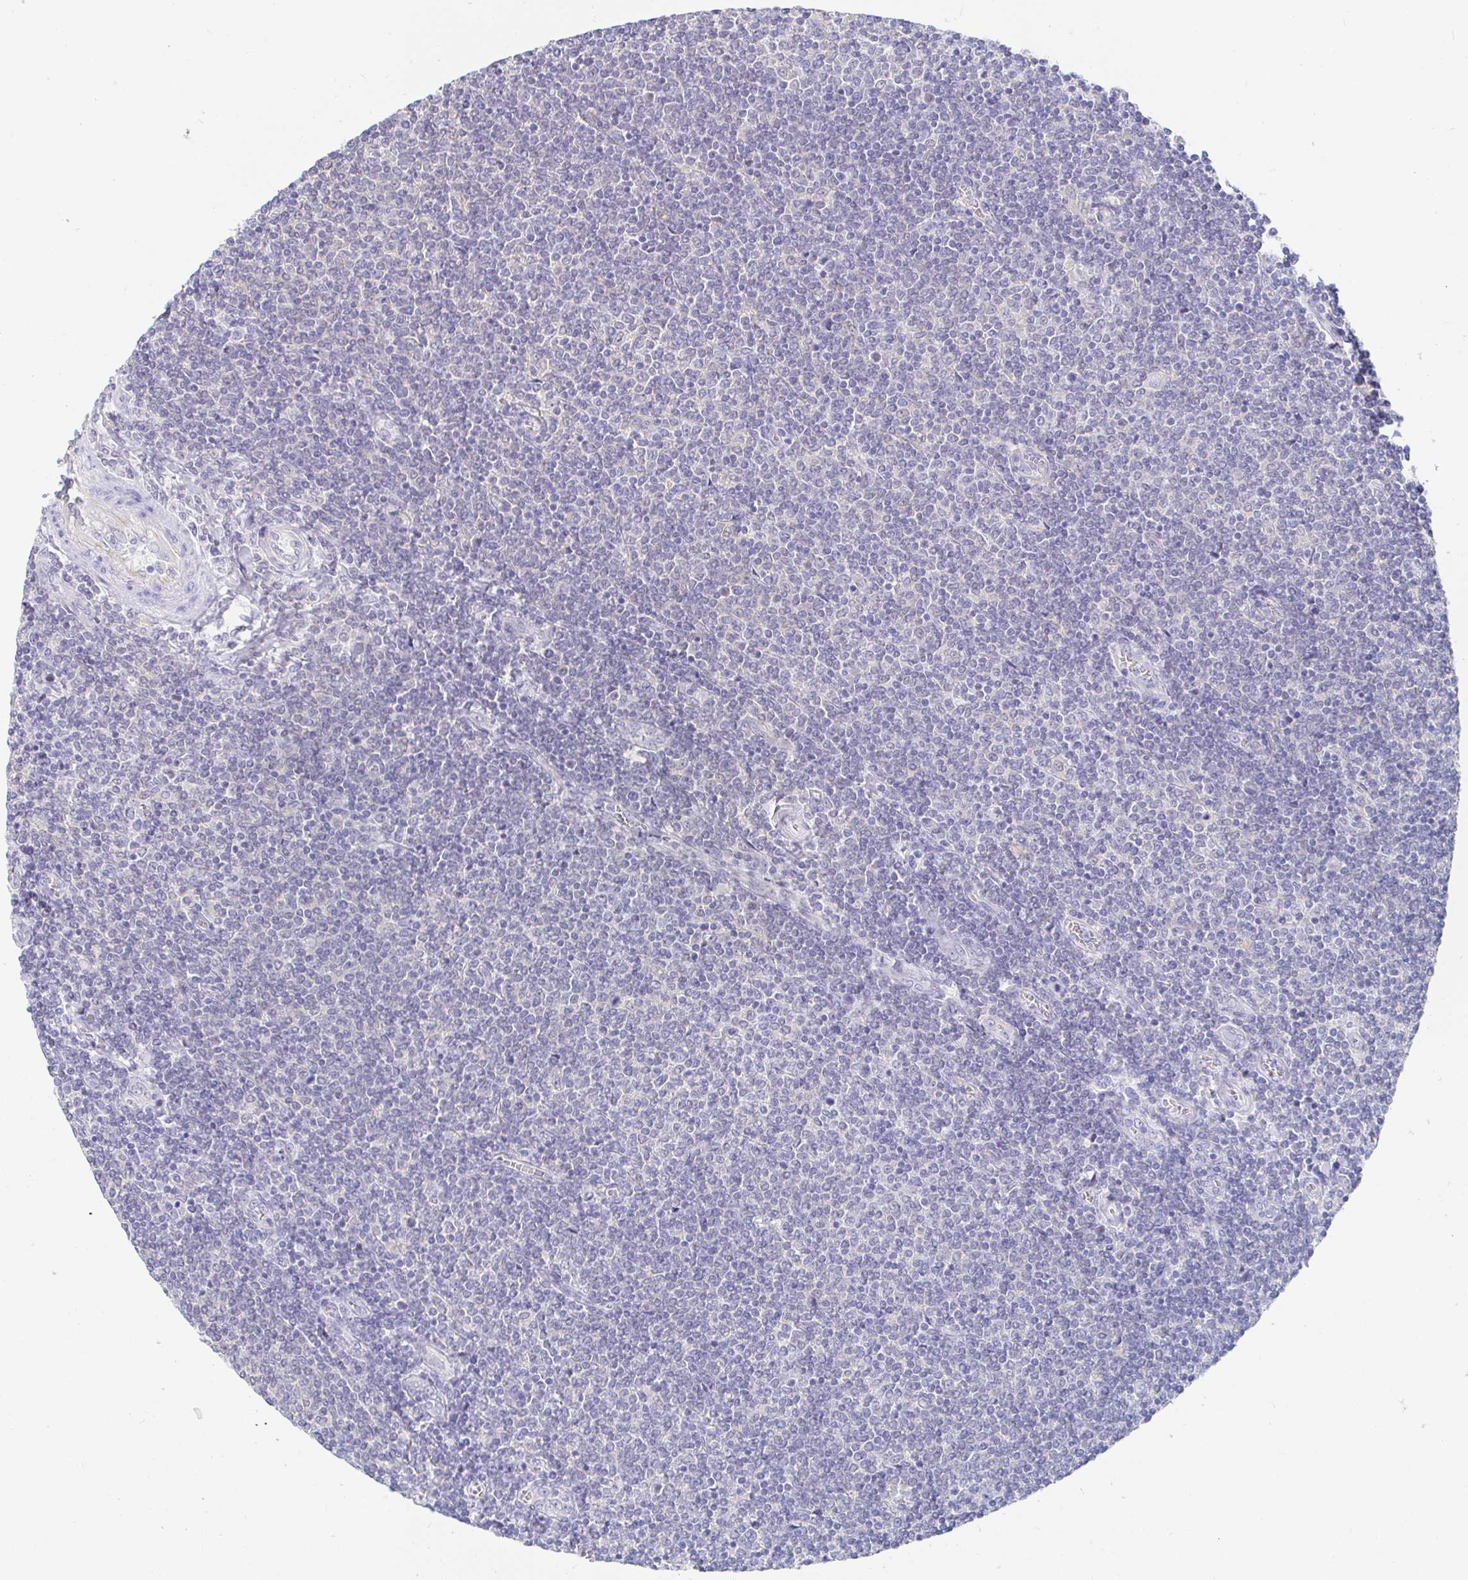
{"staining": {"intensity": "negative", "quantity": "none", "location": "none"}, "tissue": "lymphoma", "cell_type": "Tumor cells", "image_type": "cancer", "snomed": [{"axis": "morphology", "description": "Malignant lymphoma, non-Hodgkin's type, Low grade"}, {"axis": "topography", "description": "Lymph node"}], "caption": "Micrograph shows no protein expression in tumor cells of malignant lymphoma, non-Hodgkin's type (low-grade) tissue. The staining was performed using DAB (3,3'-diaminobenzidine) to visualize the protein expression in brown, while the nuclei were stained in blue with hematoxylin (Magnification: 20x).", "gene": "PDE6B", "patient": {"sex": "male", "age": 52}}